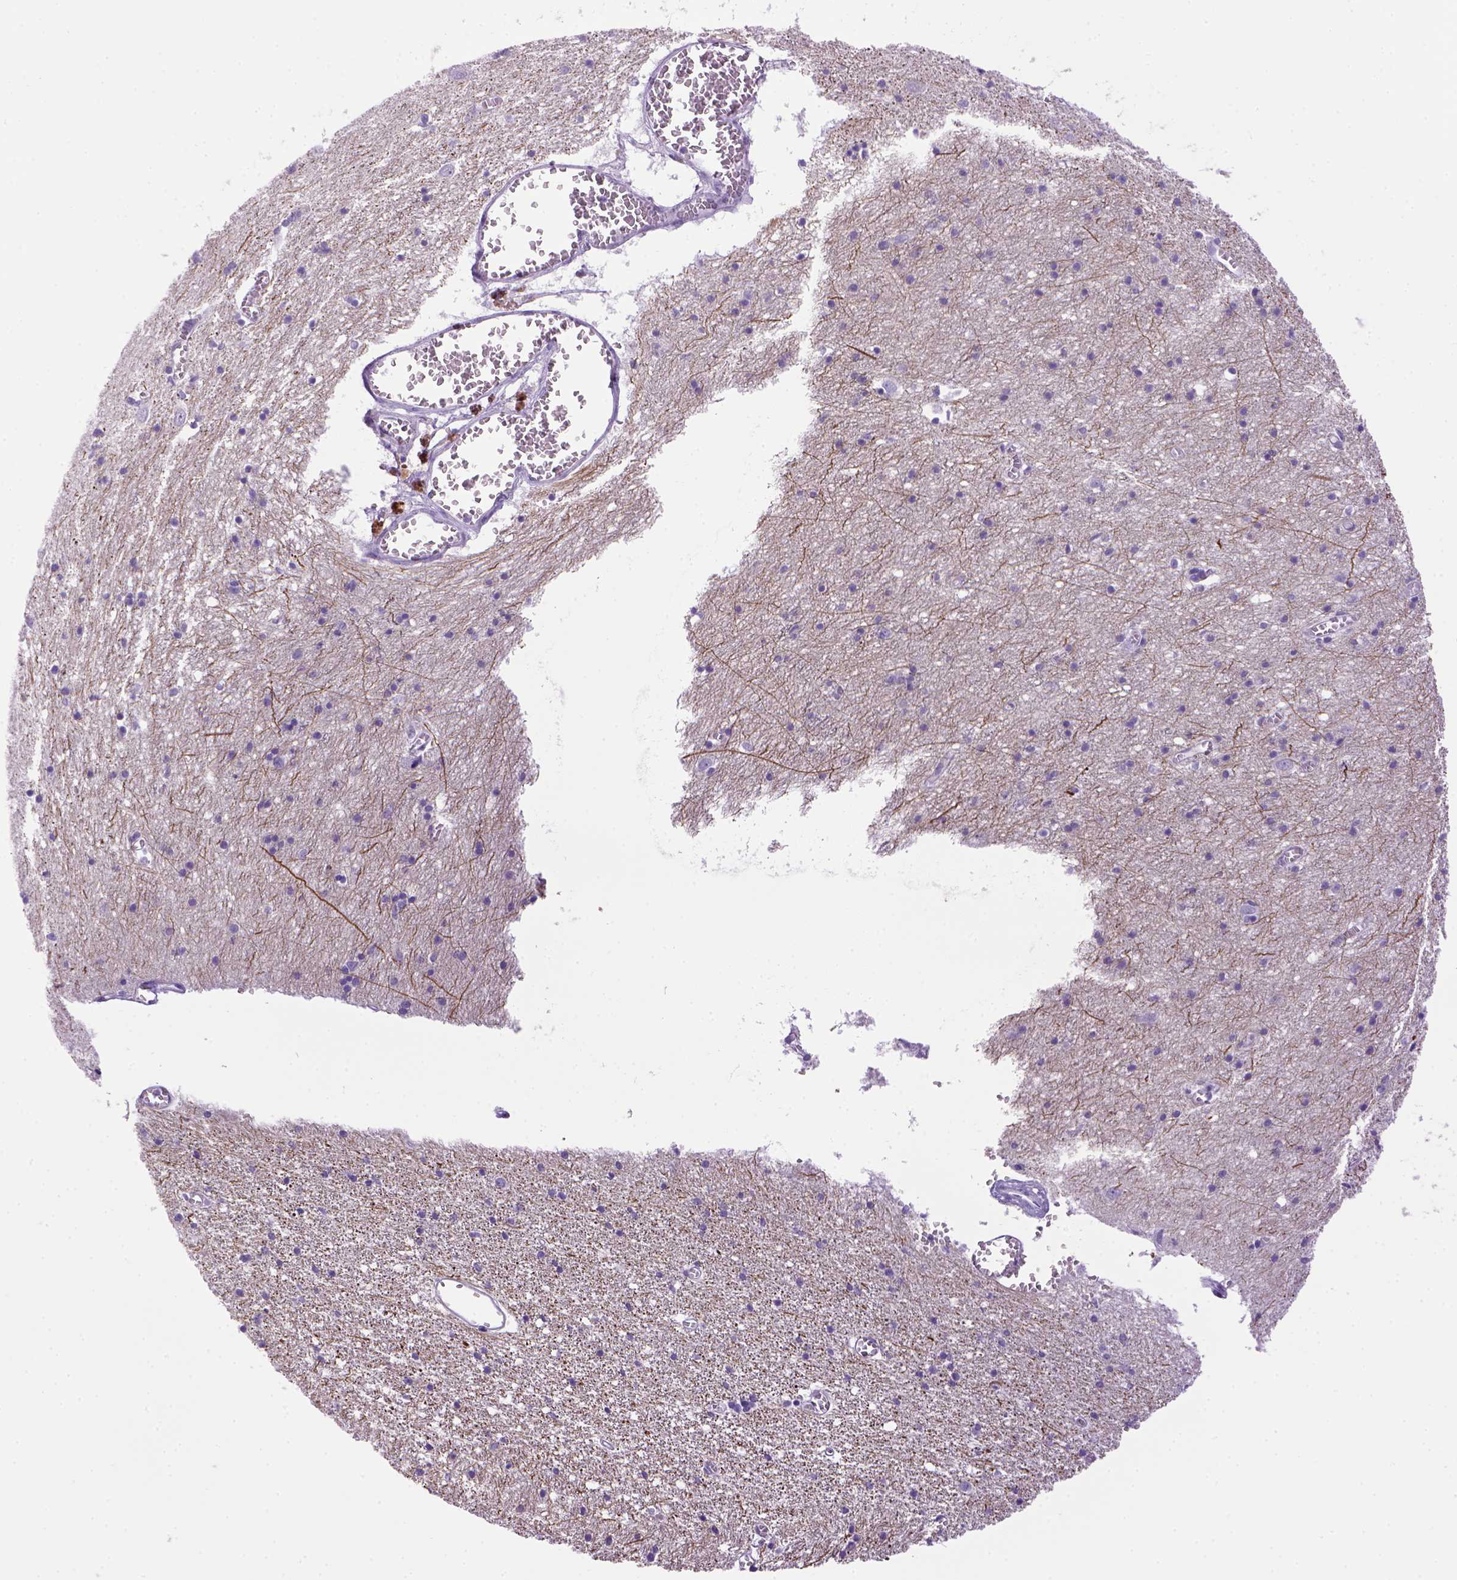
{"staining": {"intensity": "negative", "quantity": "none", "location": "none"}, "tissue": "cerebral cortex", "cell_type": "Endothelial cells", "image_type": "normal", "snomed": [{"axis": "morphology", "description": "Normal tissue, NOS"}, {"axis": "topography", "description": "Cerebral cortex"}], "caption": "IHC histopathology image of unremarkable human cerebral cortex stained for a protein (brown), which displays no positivity in endothelial cells.", "gene": "SGCG", "patient": {"sex": "male", "age": 70}}